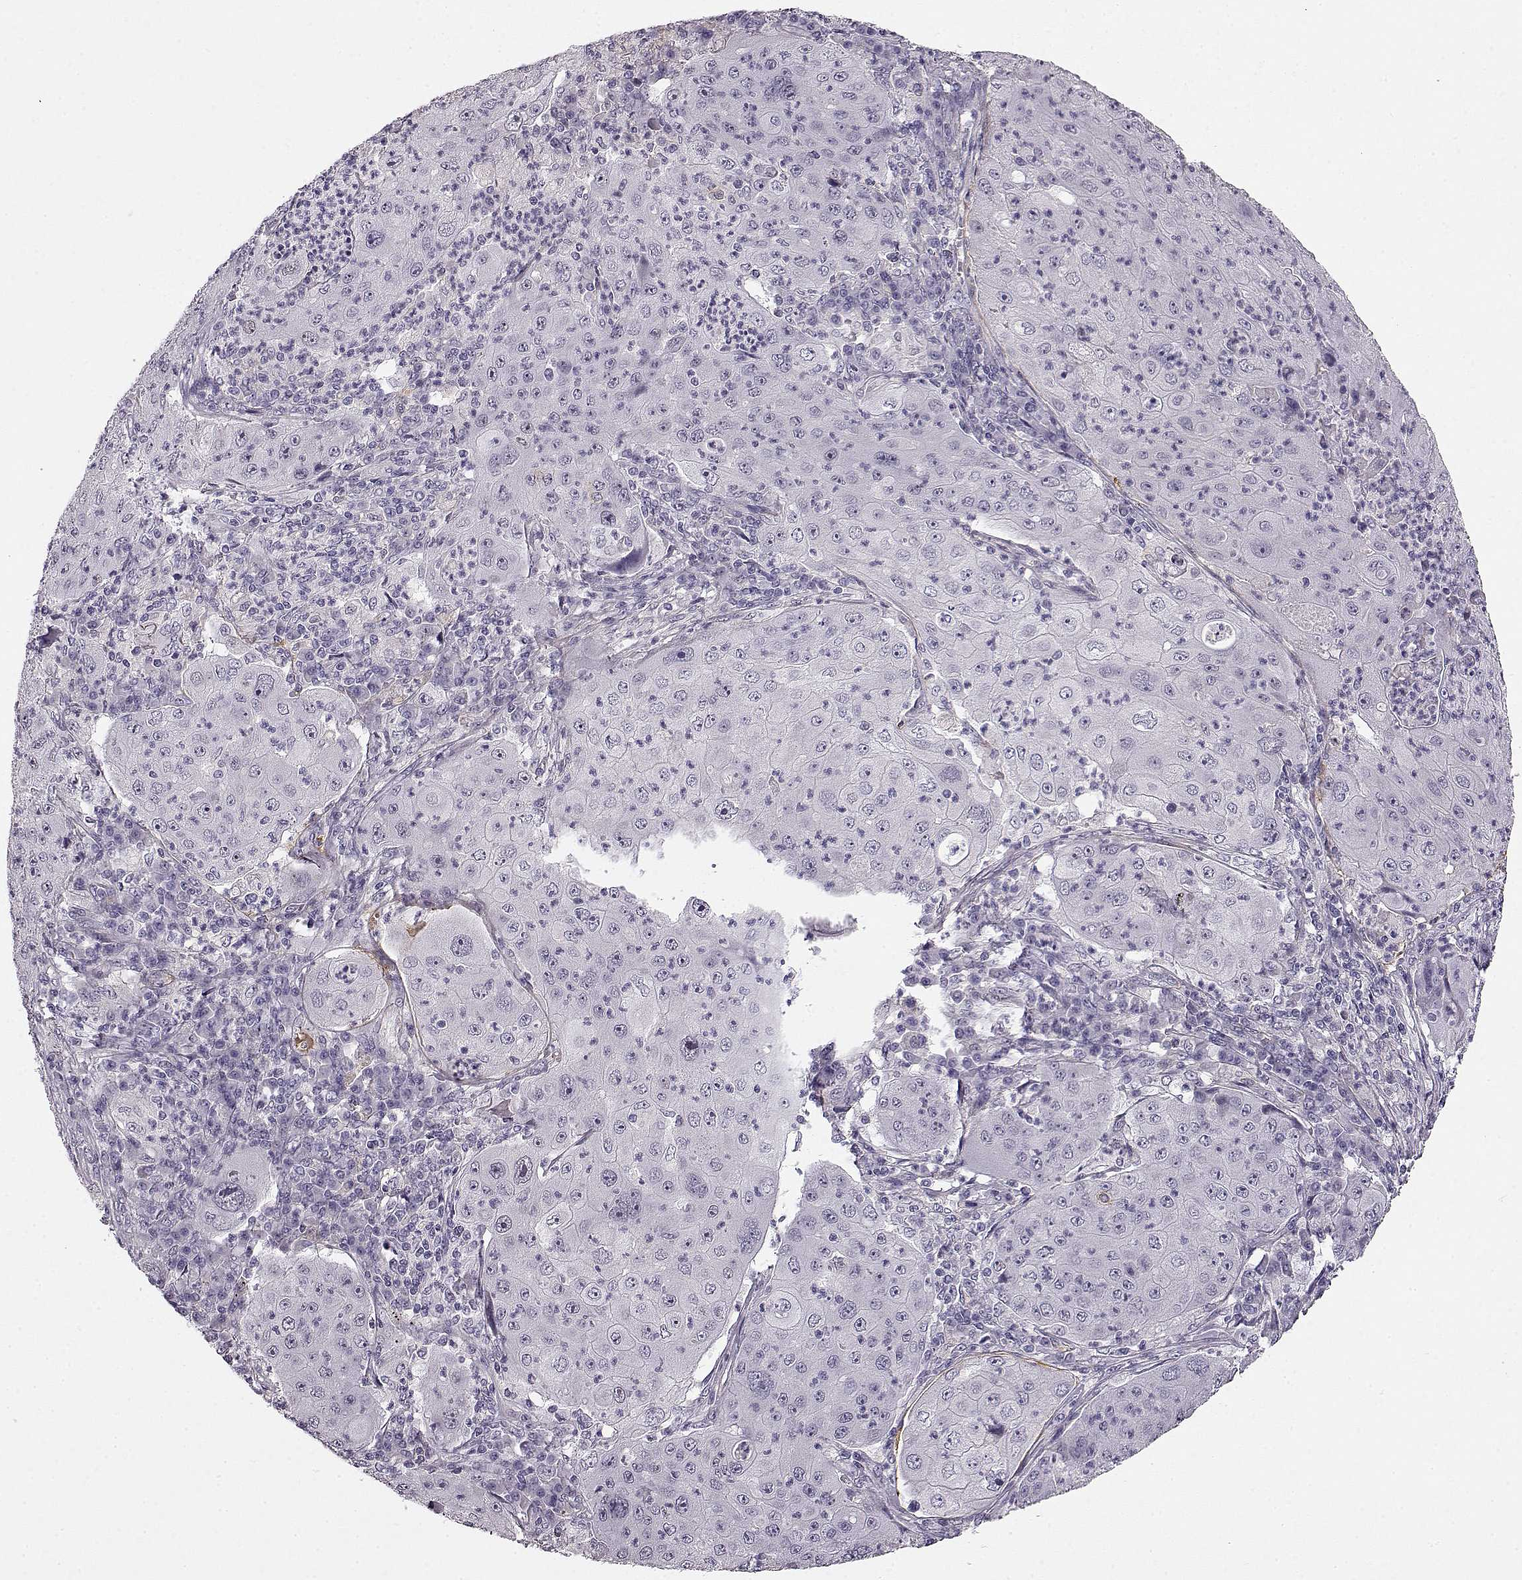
{"staining": {"intensity": "negative", "quantity": "none", "location": "none"}, "tissue": "lung cancer", "cell_type": "Tumor cells", "image_type": "cancer", "snomed": [{"axis": "morphology", "description": "Squamous cell carcinoma, NOS"}, {"axis": "topography", "description": "Lung"}], "caption": "Lung cancer (squamous cell carcinoma) stained for a protein using IHC exhibits no positivity tumor cells.", "gene": "TRIM69", "patient": {"sex": "female", "age": 59}}